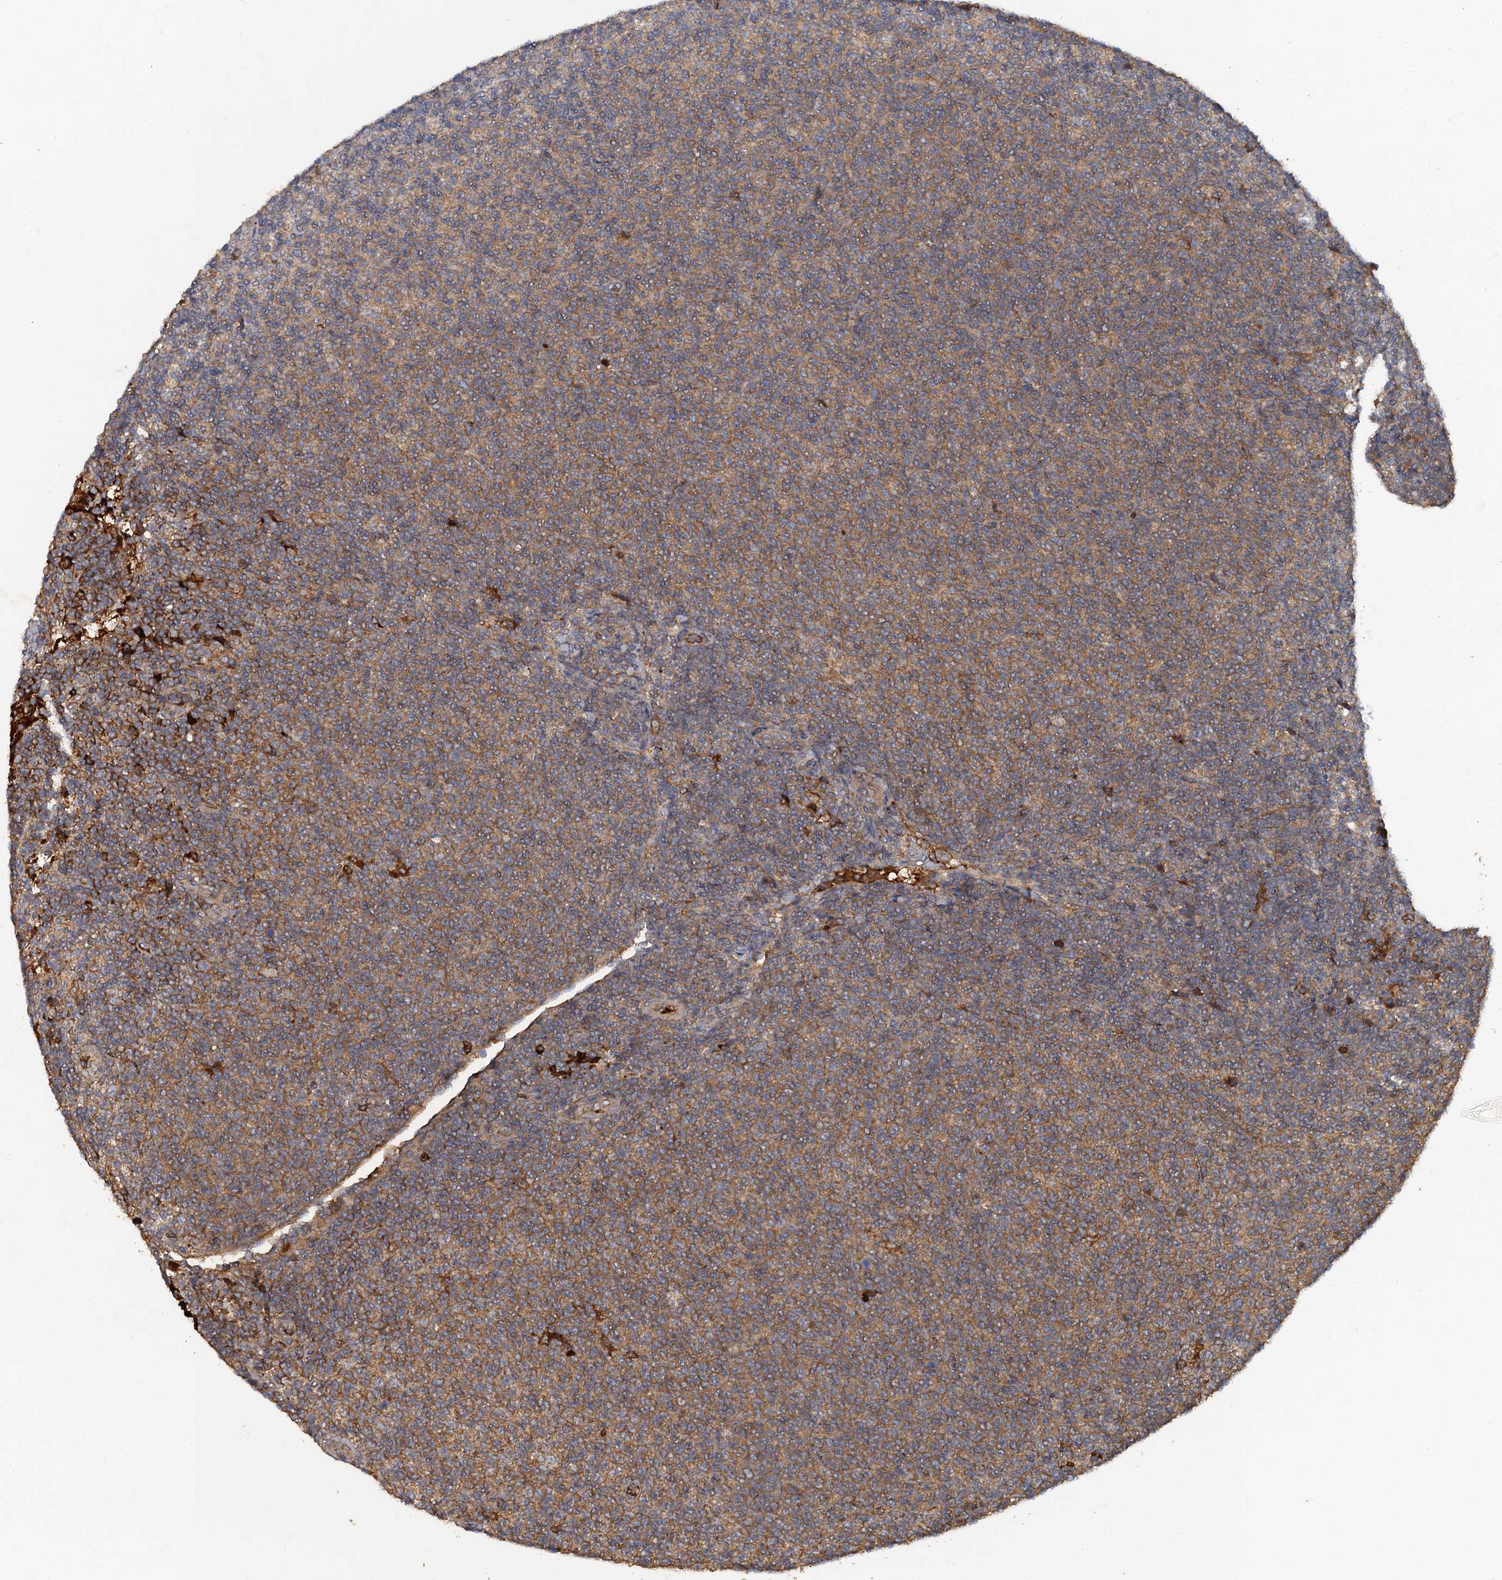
{"staining": {"intensity": "weak", "quantity": "25%-75%", "location": "cytoplasmic/membranous"}, "tissue": "lymphoma", "cell_type": "Tumor cells", "image_type": "cancer", "snomed": [{"axis": "morphology", "description": "Malignant lymphoma, non-Hodgkin's type, Low grade"}, {"axis": "topography", "description": "Lymph node"}], "caption": "Immunohistochemical staining of human low-grade malignant lymphoma, non-Hodgkin's type shows low levels of weak cytoplasmic/membranous positivity in approximately 25%-75% of tumor cells.", "gene": "HAPLN3", "patient": {"sex": "male", "age": 66}}